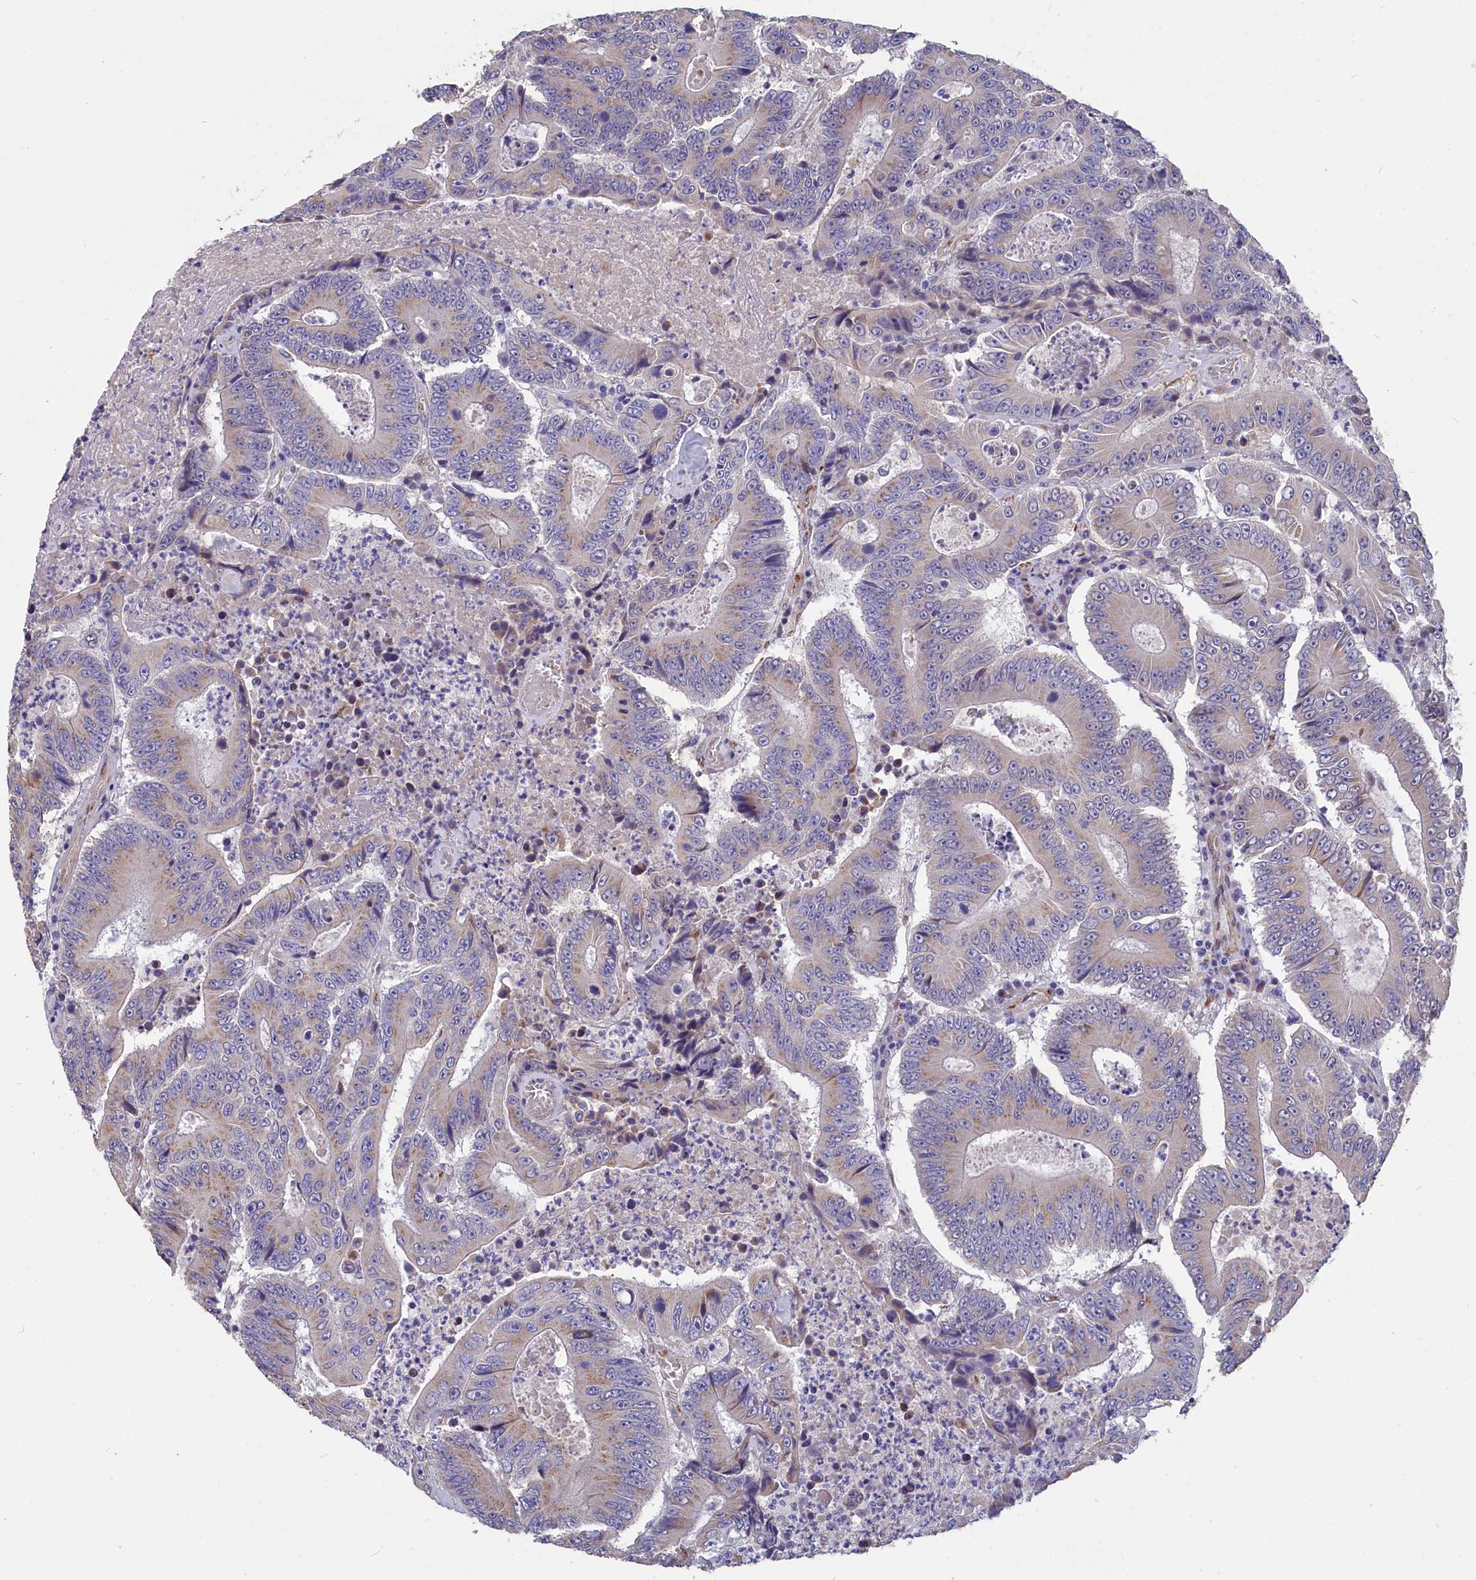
{"staining": {"intensity": "moderate", "quantity": "<25%", "location": "cytoplasmic/membranous"}, "tissue": "colorectal cancer", "cell_type": "Tumor cells", "image_type": "cancer", "snomed": [{"axis": "morphology", "description": "Adenocarcinoma, NOS"}, {"axis": "topography", "description": "Colon"}], "caption": "This is a photomicrograph of IHC staining of colorectal cancer (adenocarcinoma), which shows moderate positivity in the cytoplasmic/membranous of tumor cells.", "gene": "TUBGCP4", "patient": {"sex": "male", "age": 83}}